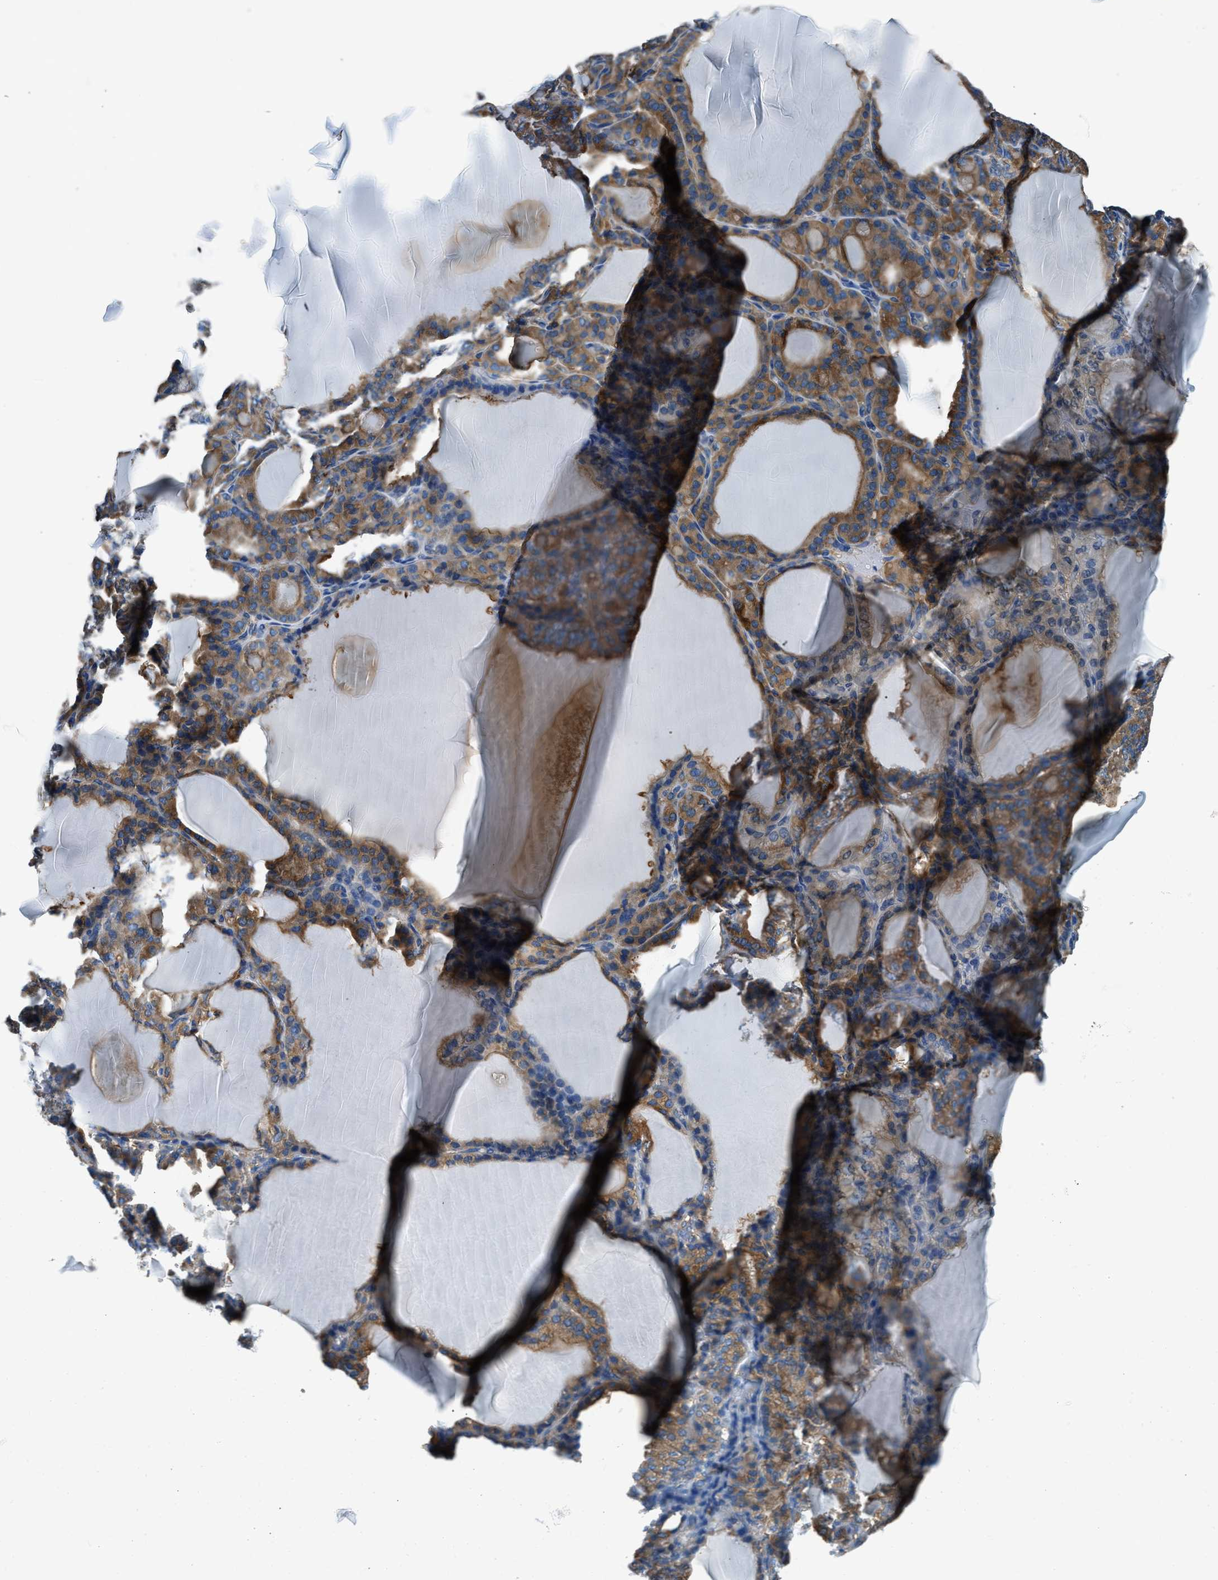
{"staining": {"intensity": "moderate", "quantity": ">75%", "location": "cytoplasmic/membranous"}, "tissue": "thyroid gland", "cell_type": "Glandular cells", "image_type": "normal", "snomed": [{"axis": "morphology", "description": "Normal tissue, NOS"}, {"axis": "topography", "description": "Thyroid gland"}], "caption": "Glandular cells exhibit moderate cytoplasmic/membranous staining in about >75% of cells in unremarkable thyroid gland.", "gene": "SARS1", "patient": {"sex": "female", "age": 28}}